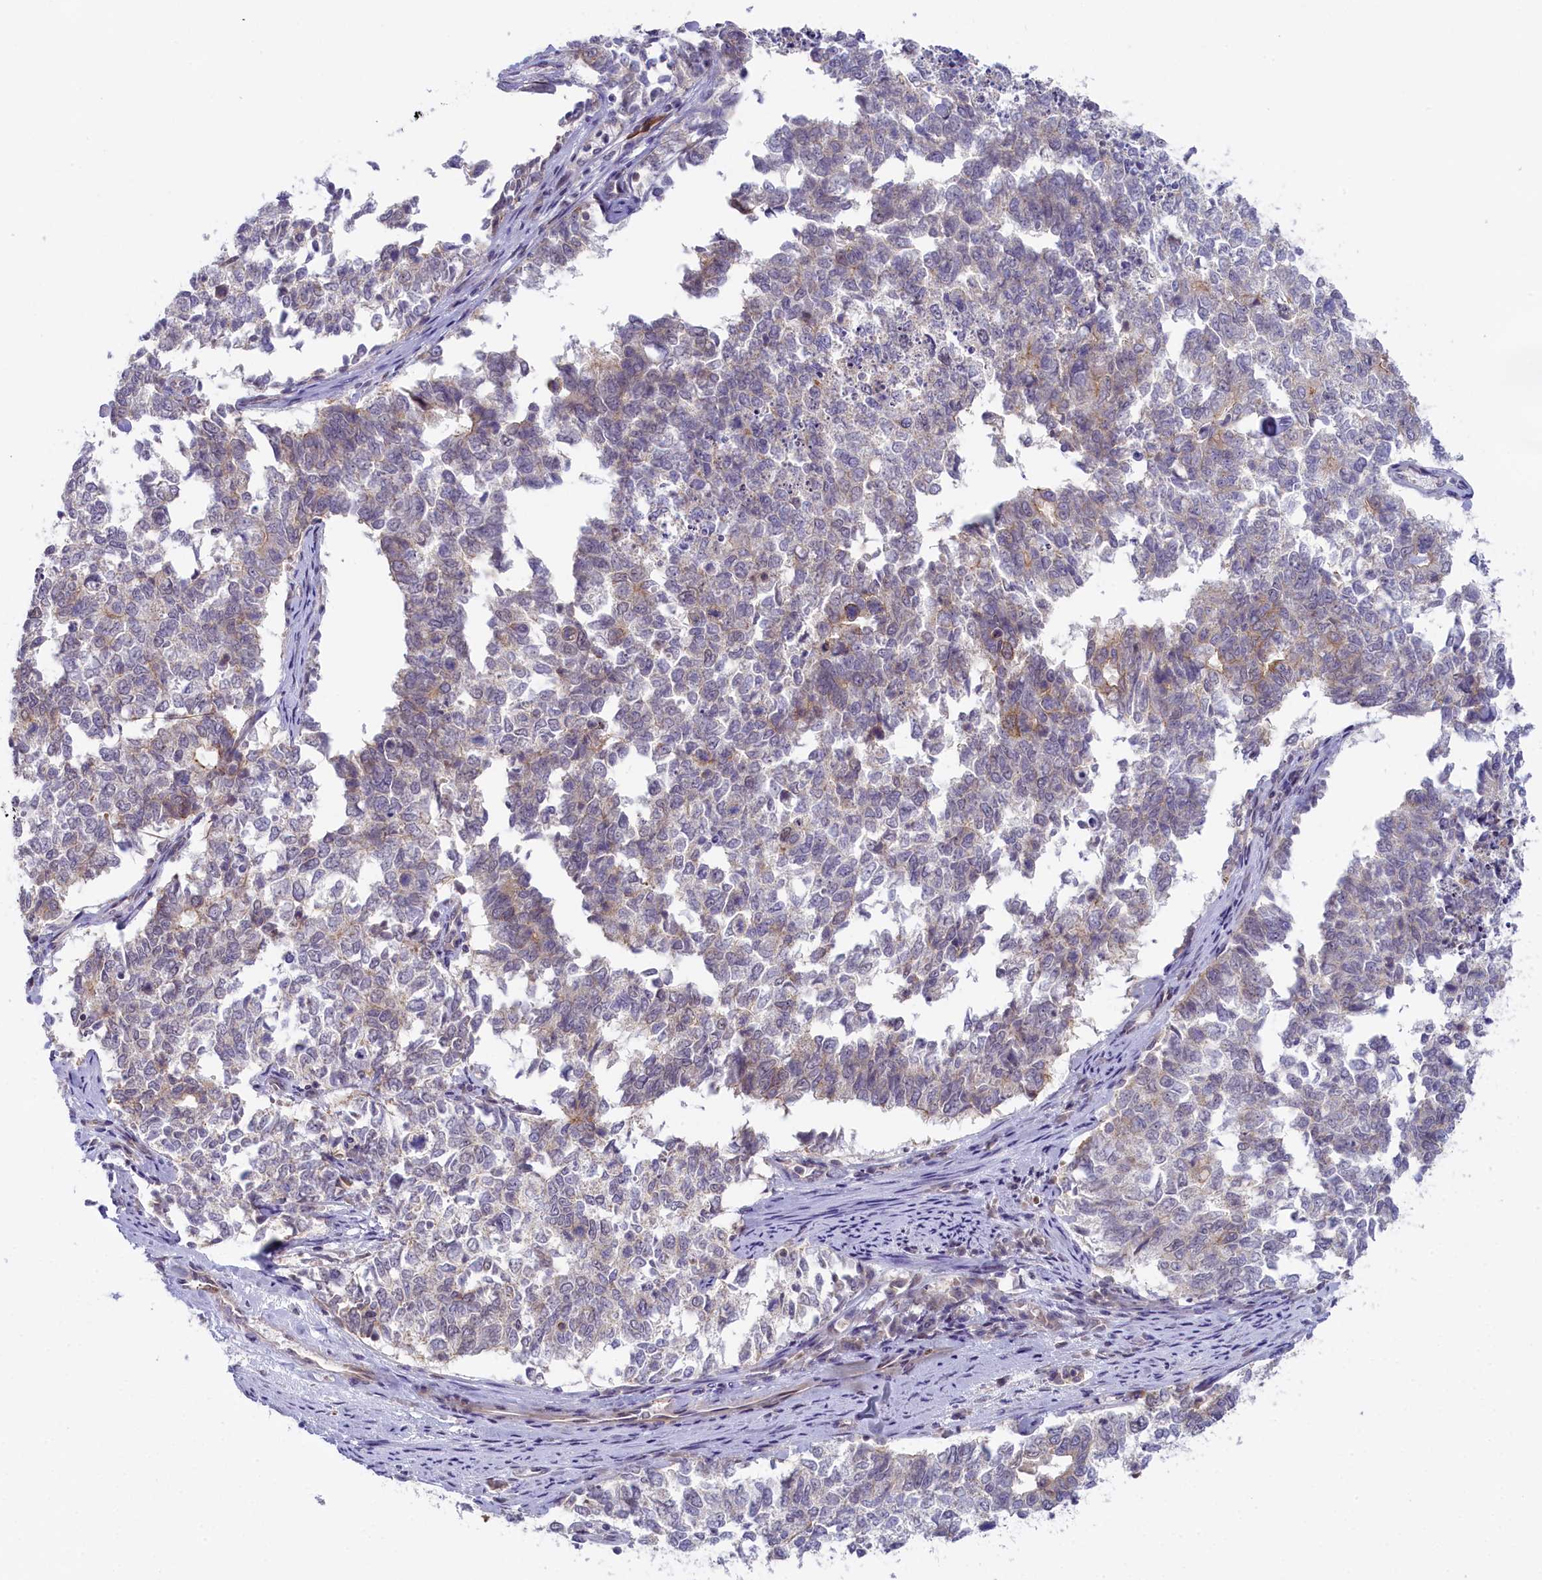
{"staining": {"intensity": "negative", "quantity": "none", "location": "none"}, "tissue": "cervical cancer", "cell_type": "Tumor cells", "image_type": "cancer", "snomed": [{"axis": "morphology", "description": "Squamous cell carcinoma, NOS"}, {"axis": "topography", "description": "Cervix"}], "caption": "An IHC micrograph of cervical cancer (squamous cell carcinoma) is shown. There is no staining in tumor cells of cervical cancer (squamous cell carcinoma). (DAB immunohistochemistry (IHC), high magnification).", "gene": "CCL23", "patient": {"sex": "female", "age": 63}}